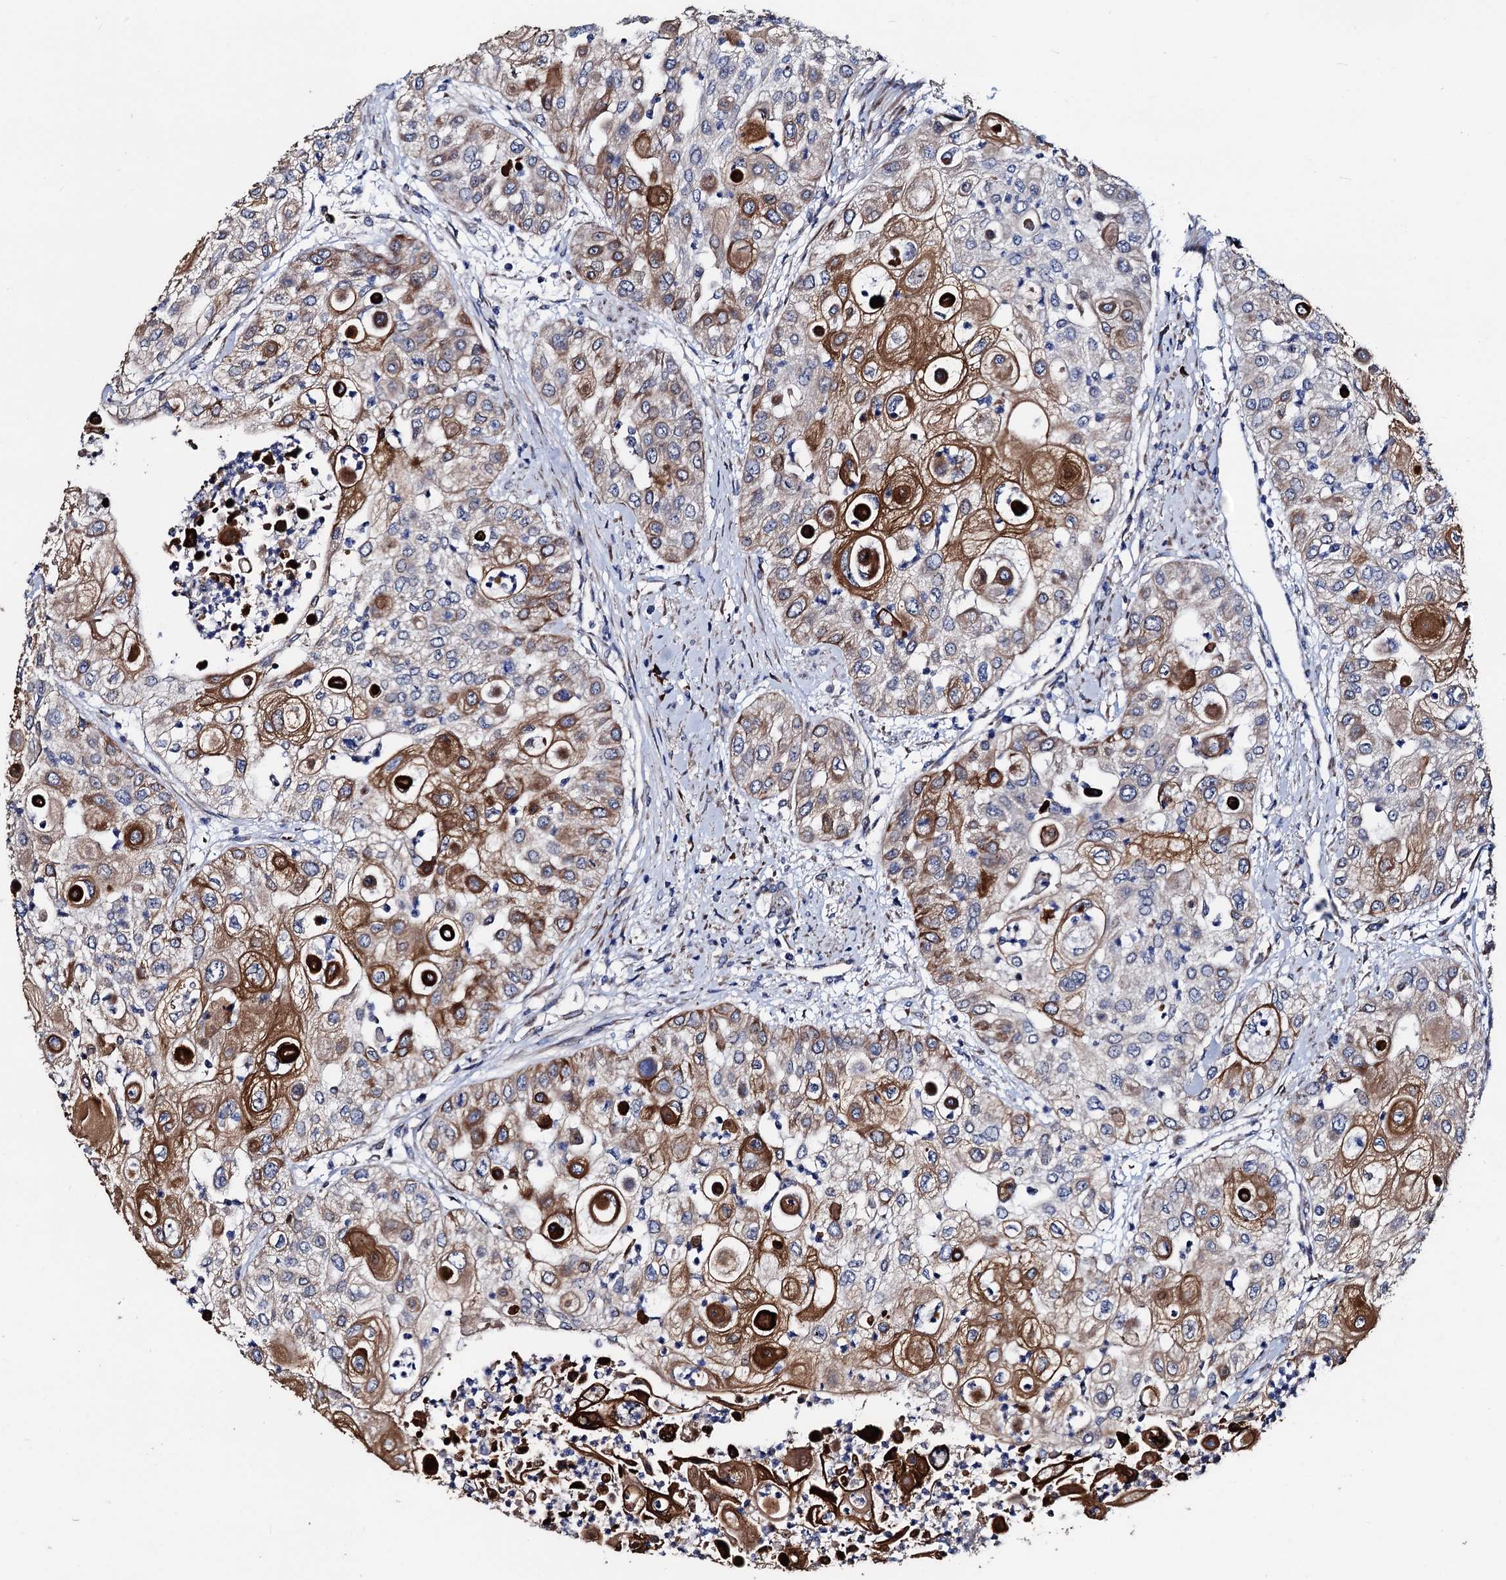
{"staining": {"intensity": "strong", "quantity": "25%-75%", "location": "cytoplasmic/membranous"}, "tissue": "urothelial cancer", "cell_type": "Tumor cells", "image_type": "cancer", "snomed": [{"axis": "morphology", "description": "Urothelial carcinoma, High grade"}, {"axis": "topography", "description": "Urinary bladder"}], "caption": "Protein staining demonstrates strong cytoplasmic/membranous positivity in about 25%-75% of tumor cells in high-grade urothelial carcinoma. (DAB = brown stain, brightfield microscopy at high magnification).", "gene": "AKAP11", "patient": {"sex": "female", "age": 79}}